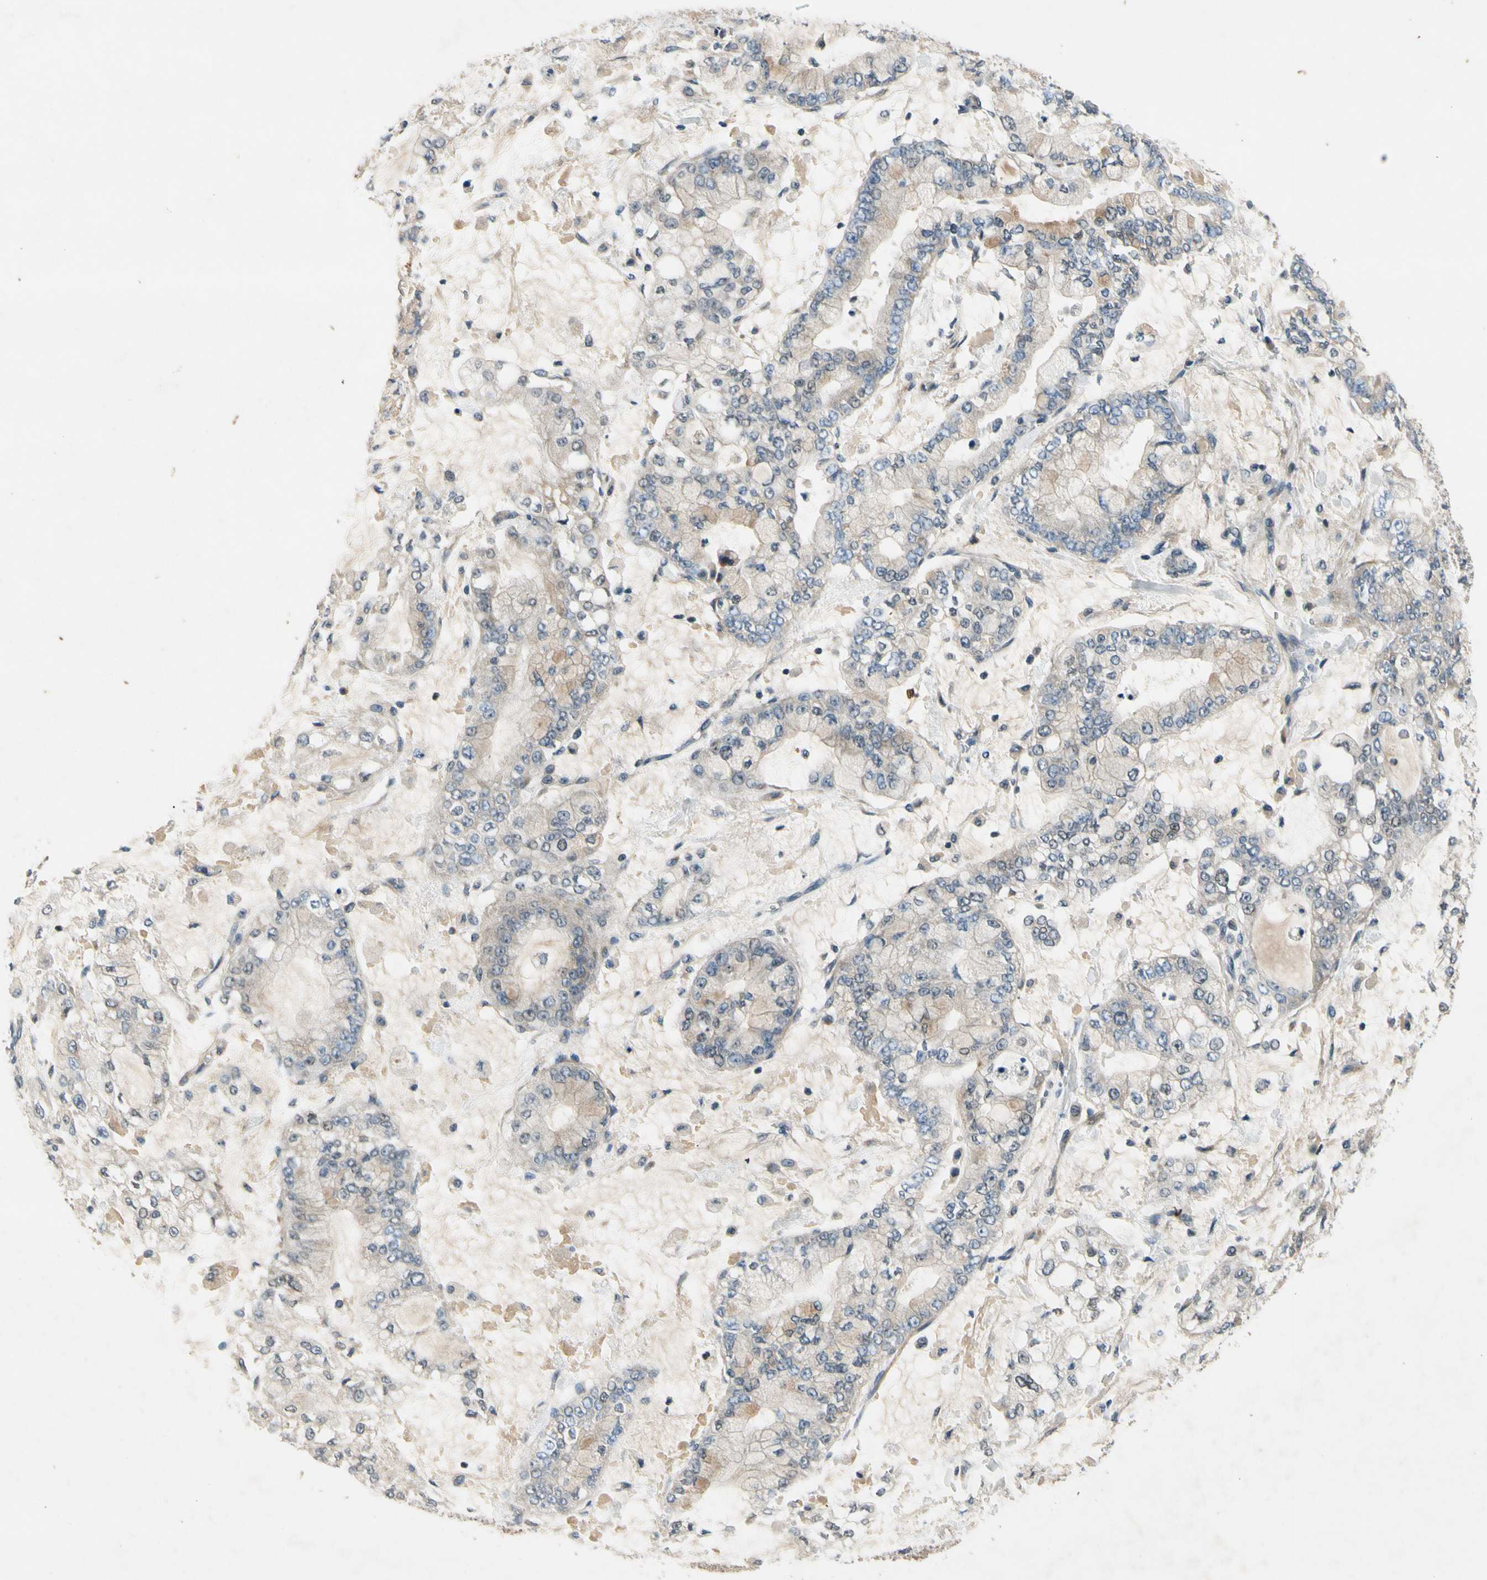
{"staining": {"intensity": "weak", "quantity": "25%-75%", "location": "cytoplasmic/membranous"}, "tissue": "stomach cancer", "cell_type": "Tumor cells", "image_type": "cancer", "snomed": [{"axis": "morphology", "description": "Normal tissue, NOS"}, {"axis": "morphology", "description": "Adenocarcinoma, NOS"}, {"axis": "topography", "description": "Stomach, upper"}, {"axis": "topography", "description": "Stomach"}], "caption": "Immunohistochemistry (IHC) photomicrograph of neoplastic tissue: stomach adenocarcinoma stained using immunohistochemistry (IHC) displays low levels of weak protein expression localized specifically in the cytoplasmic/membranous of tumor cells, appearing as a cytoplasmic/membranous brown color.", "gene": "ALKBH3", "patient": {"sex": "male", "age": 76}}